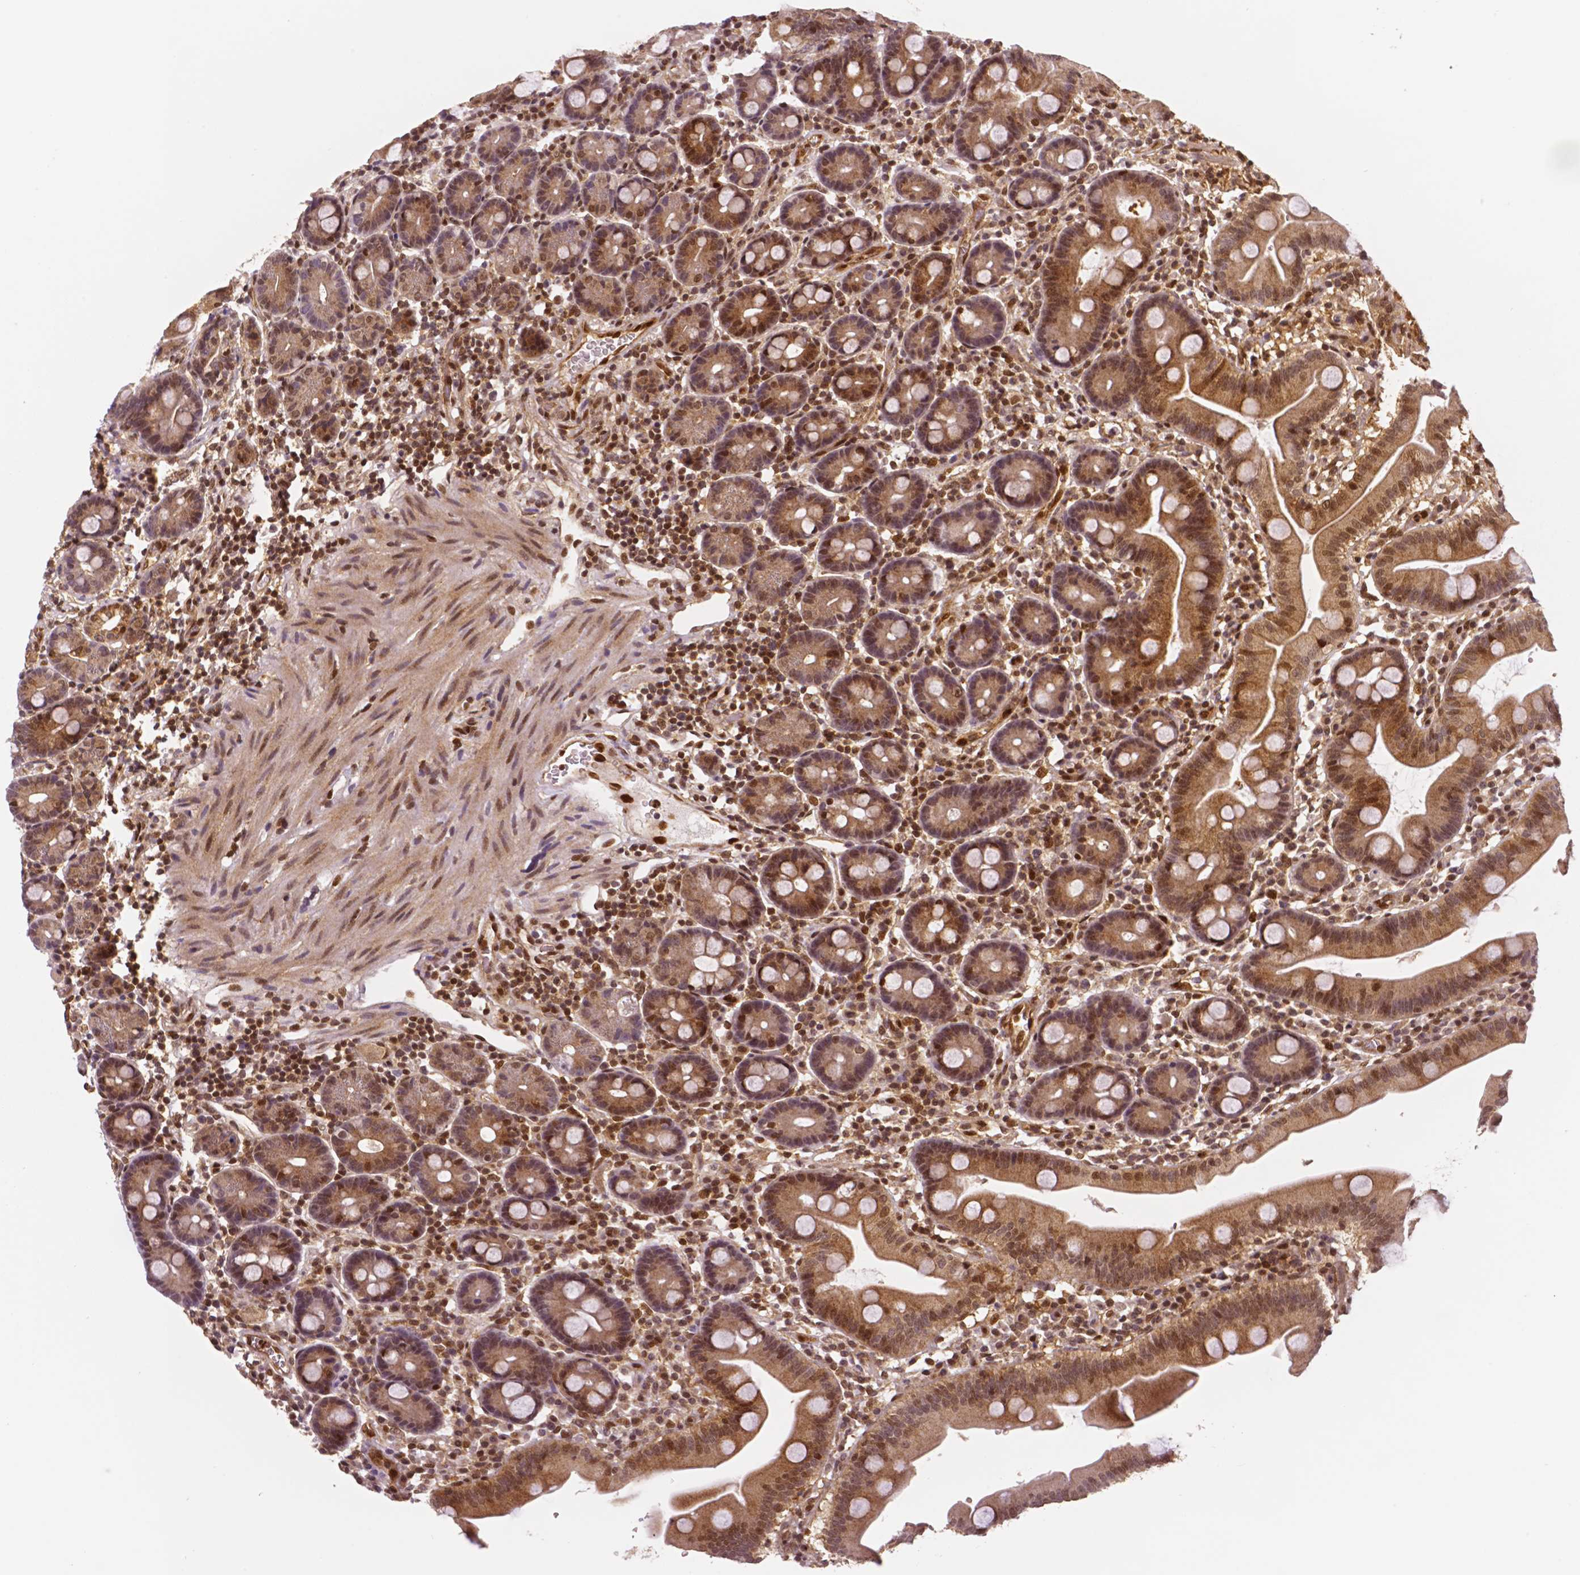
{"staining": {"intensity": "moderate", "quantity": ">75%", "location": "cytoplasmic/membranous,nuclear"}, "tissue": "duodenum", "cell_type": "Glandular cells", "image_type": "normal", "snomed": [{"axis": "morphology", "description": "Normal tissue, NOS"}, {"axis": "topography", "description": "Pancreas"}, {"axis": "topography", "description": "Duodenum"}], "caption": "Protein expression by immunohistochemistry (IHC) exhibits moderate cytoplasmic/membranous,nuclear staining in approximately >75% of glandular cells in benign duodenum. (IHC, brightfield microscopy, high magnification).", "gene": "STAT3", "patient": {"sex": "male", "age": 59}}